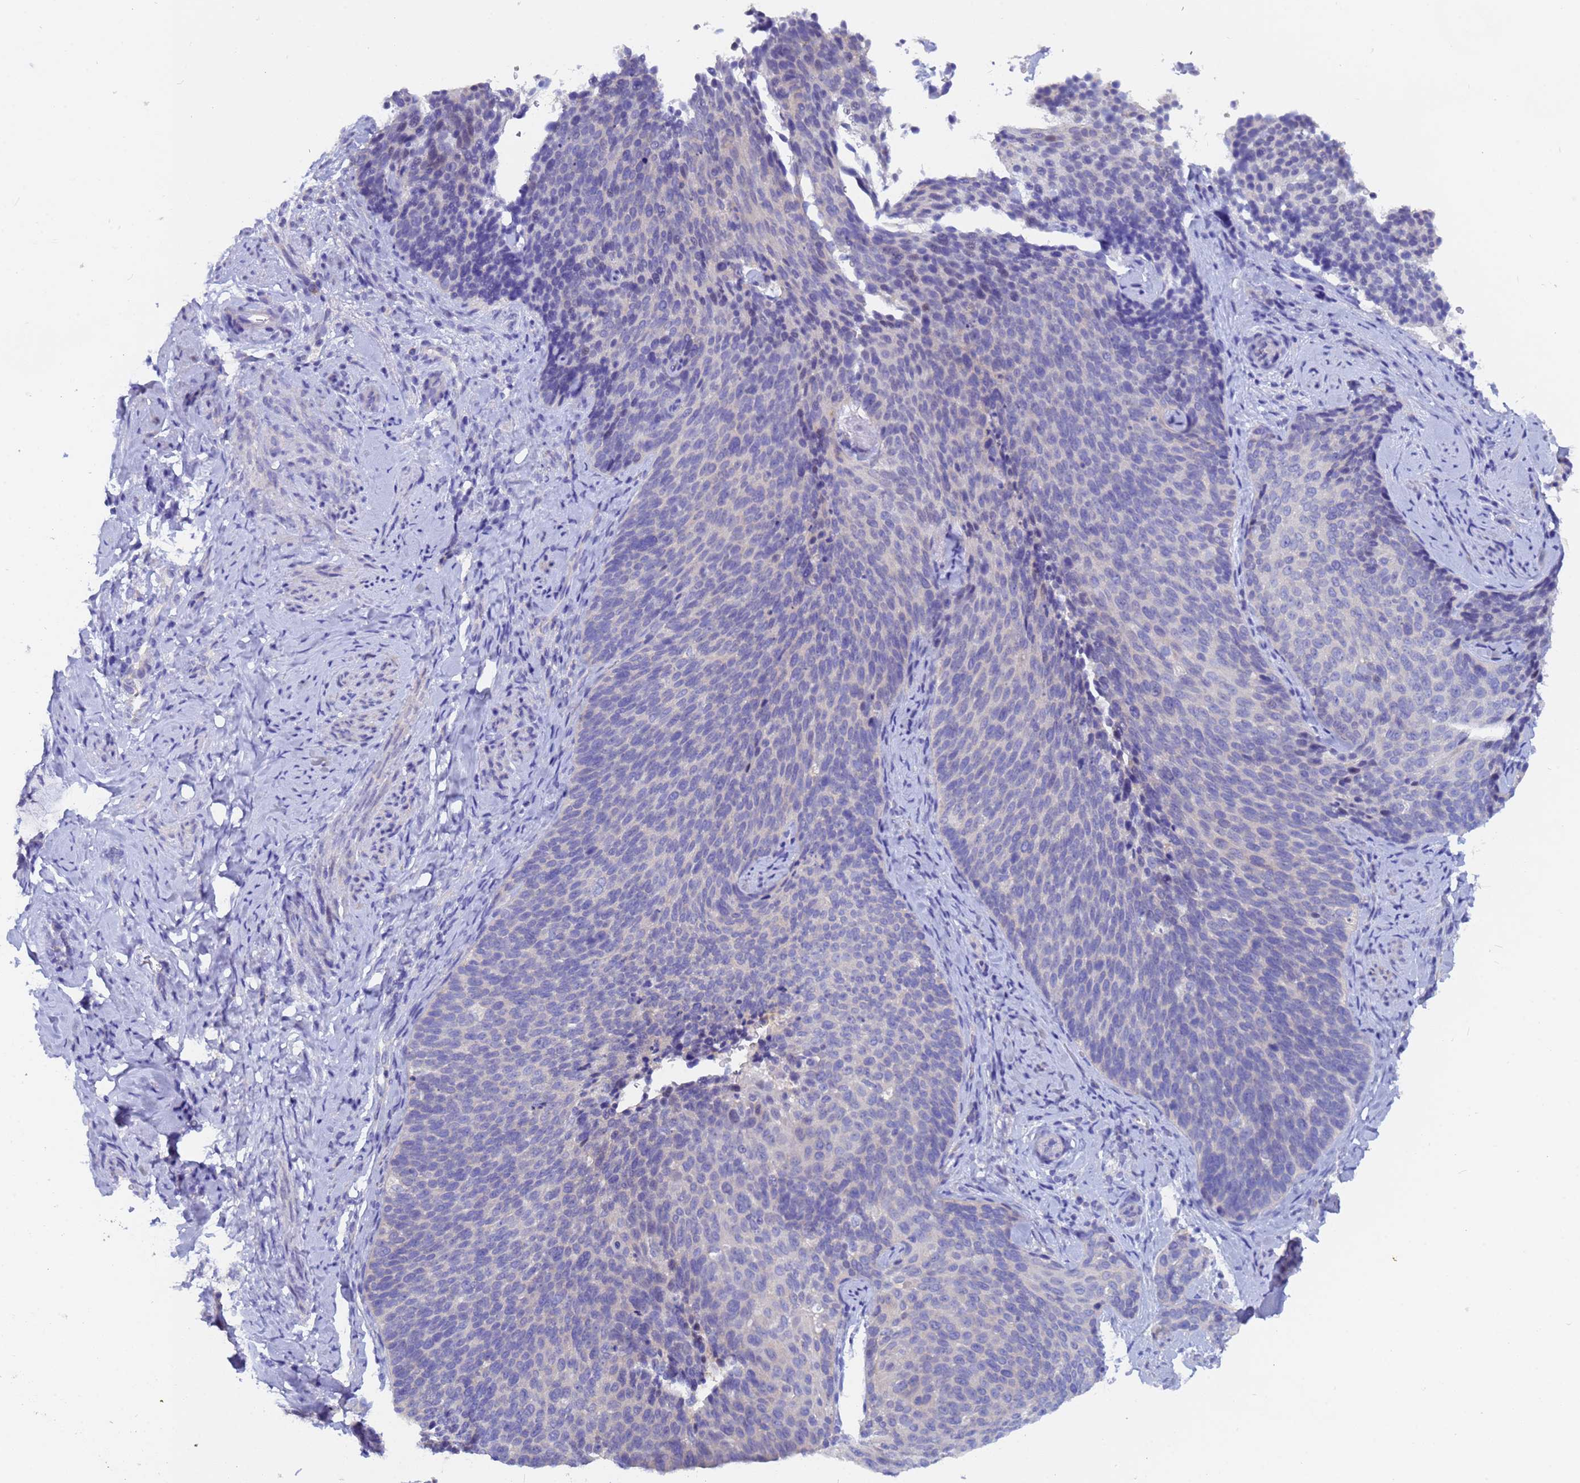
{"staining": {"intensity": "negative", "quantity": "none", "location": "none"}, "tissue": "cervical cancer", "cell_type": "Tumor cells", "image_type": "cancer", "snomed": [{"axis": "morphology", "description": "Squamous cell carcinoma, NOS"}, {"axis": "topography", "description": "Cervix"}], "caption": "DAB (3,3'-diaminobenzidine) immunohistochemical staining of cervical cancer reveals no significant expression in tumor cells.", "gene": "UBE2O", "patient": {"sex": "female", "age": 50}}